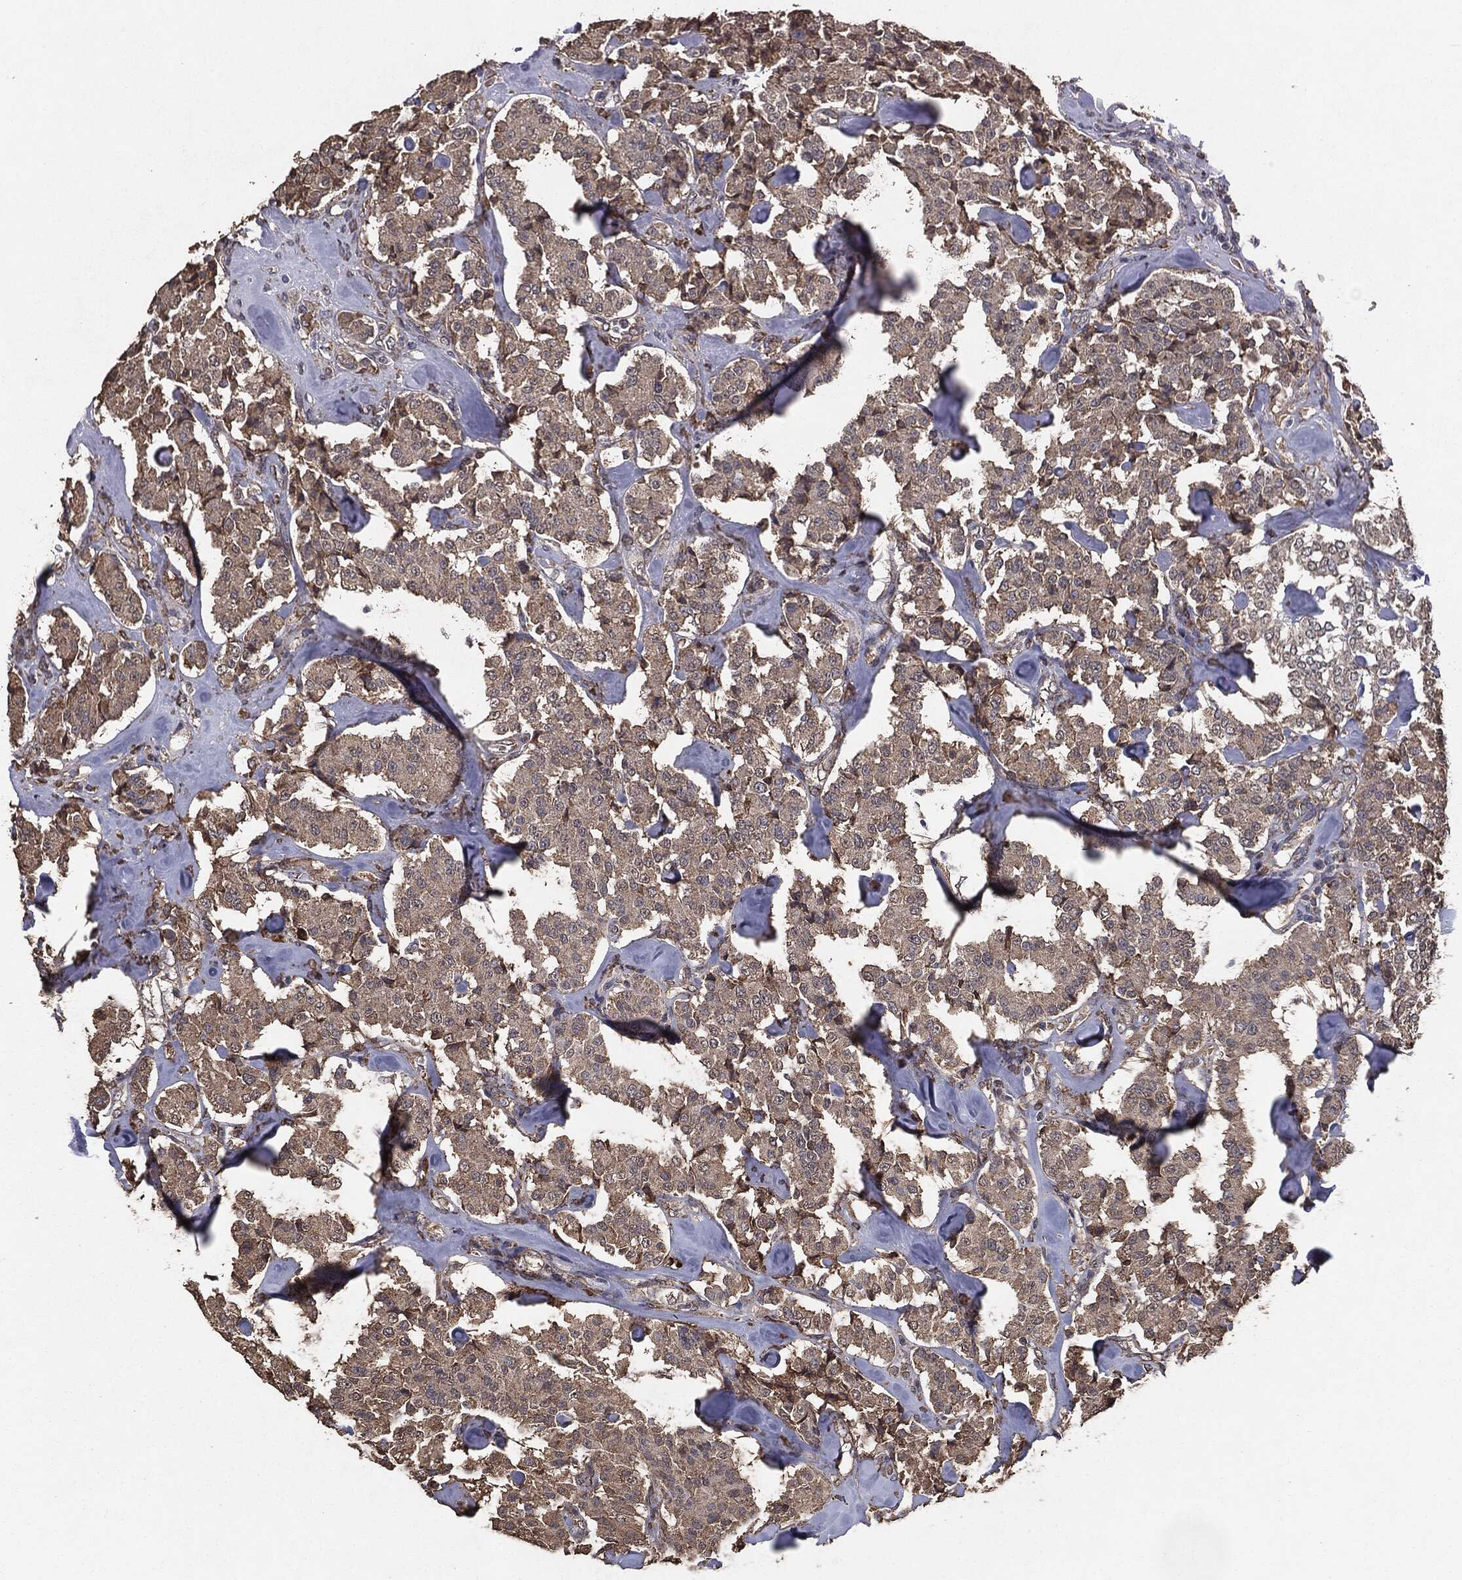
{"staining": {"intensity": "weak", "quantity": ">75%", "location": "cytoplasmic/membranous"}, "tissue": "carcinoid", "cell_type": "Tumor cells", "image_type": "cancer", "snomed": [{"axis": "morphology", "description": "Carcinoid, malignant, NOS"}, {"axis": "topography", "description": "Pancreas"}], "caption": "The immunohistochemical stain shows weak cytoplasmic/membranous expression in tumor cells of carcinoid tissue.", "gene": "MTOR", "patient": {"sex": "male", "age": 41}}